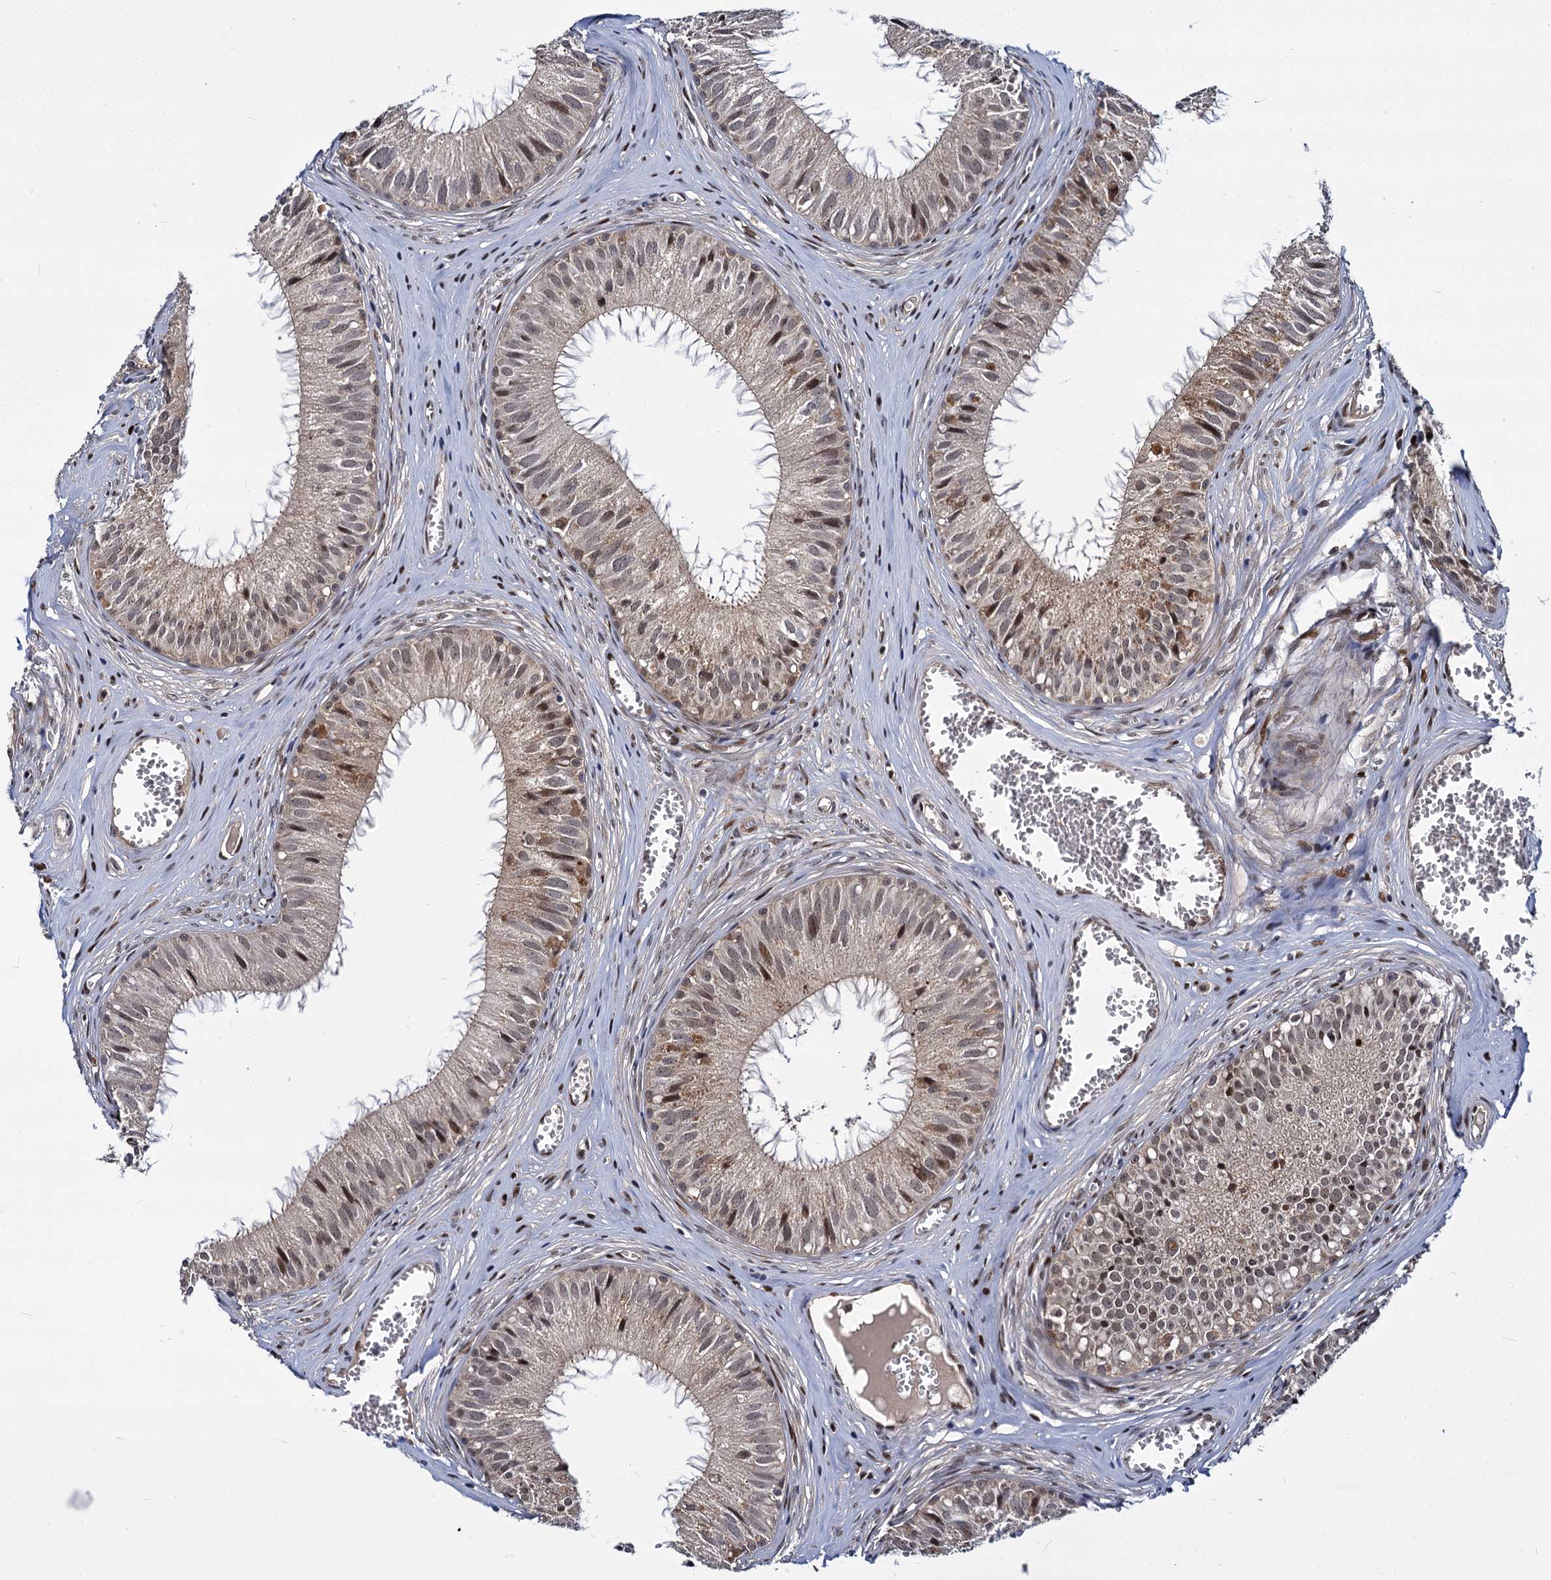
{"staining": {"intensity": "moderate", "quantity": "<25%", "location": "nuclear"}, "tissue": "epididymis", "cell_type": "Glandular cells", "image_type": "normal", "snomed": [{"axis": "morphology", "description": "Normal tissue, NOS"}, {"axis": "topography", "description": "Epididymis"}], "caption": "An IHC histopathology image of normal tissue is shown. Protein staining in brown shows moderate nuclear positivity in epididymis within glandular cells.", "gene": "MAML2", "patient": {"sex": "male", "age": 36}}